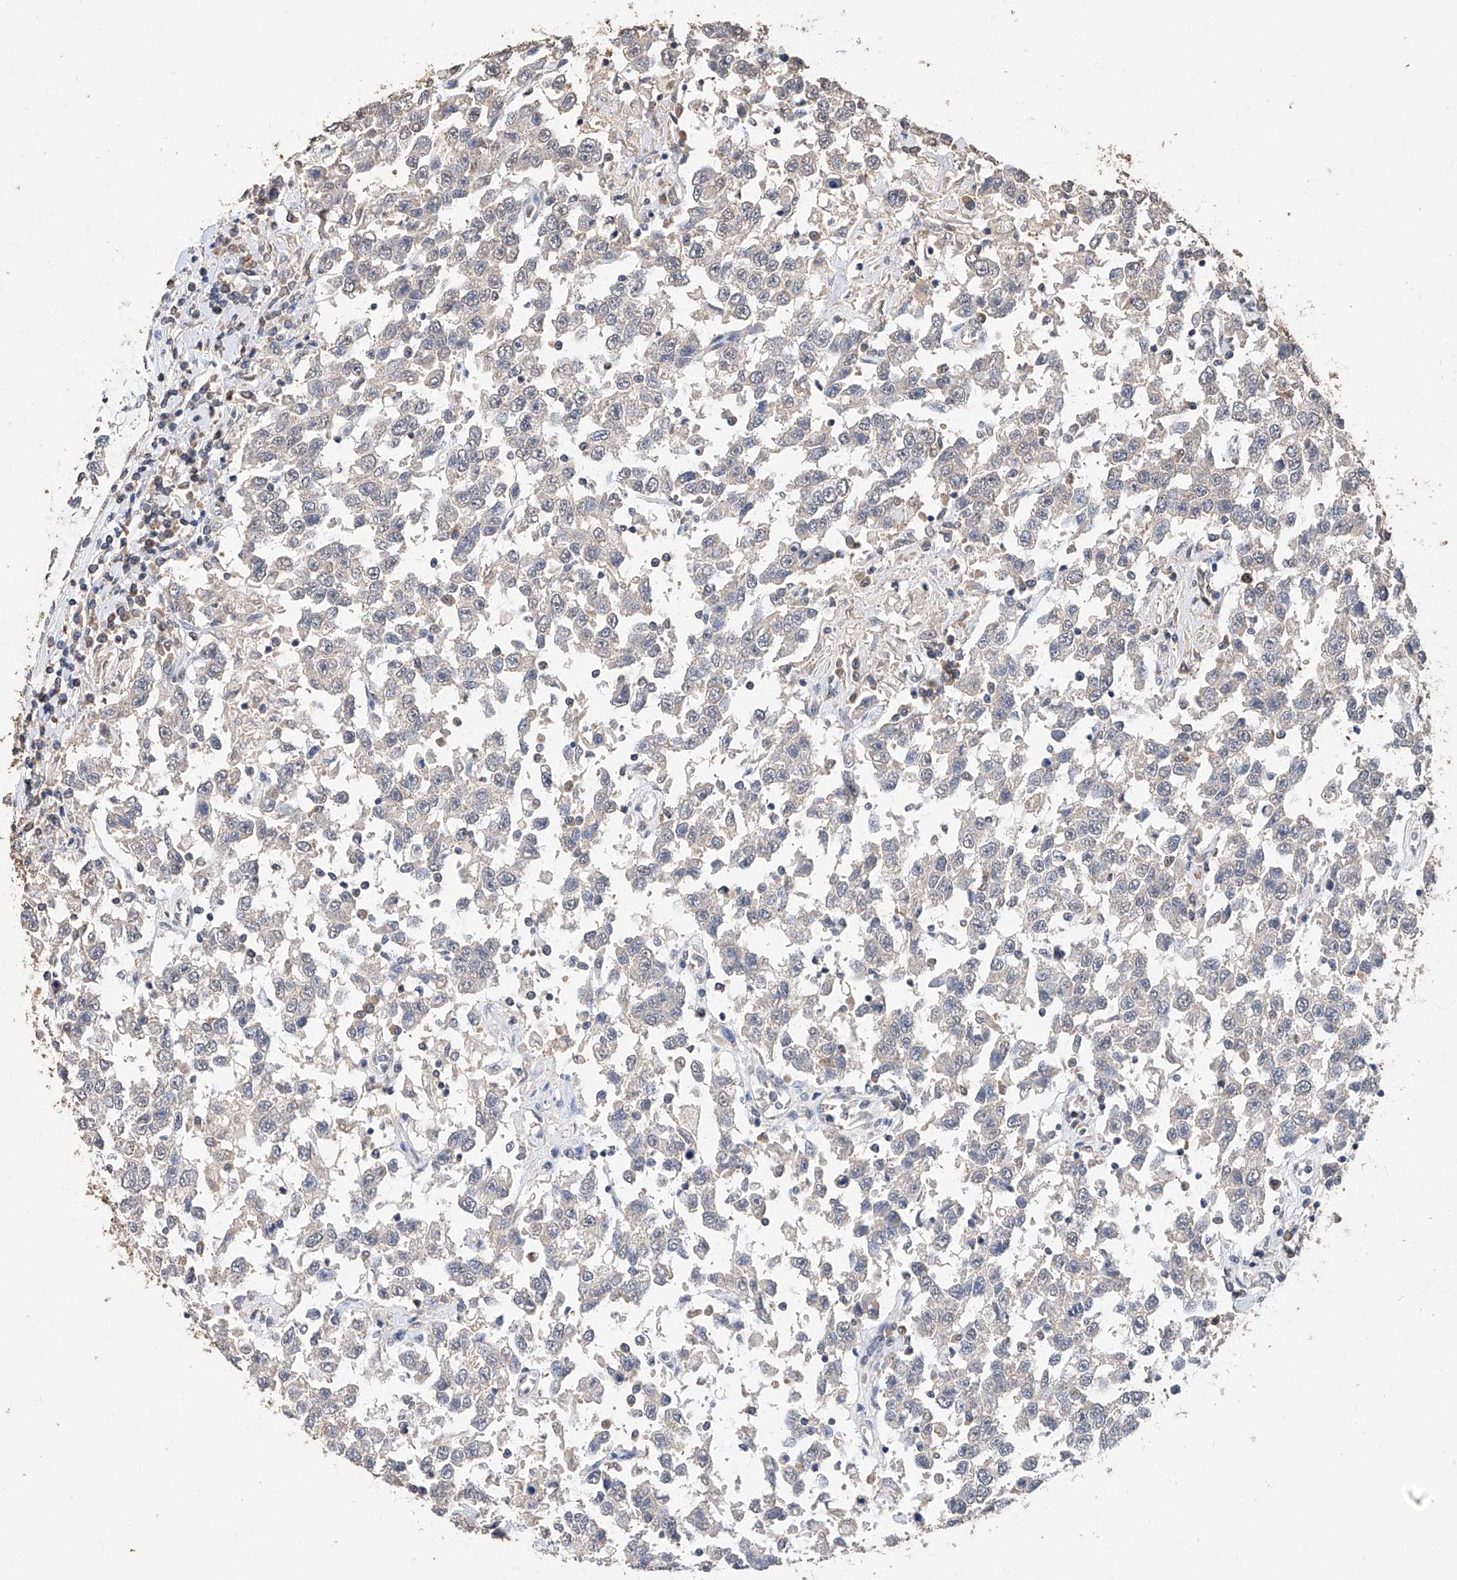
{"staining": {"intensity": "negative", "quantity": "none", "location": "none"}, "tissue": "testis cancer", "cell_type": "Tumor cells", "image_type": "cancer", "snomed": [{"axis": "morphology", "description": "Seminoma, NOS"}, {"axis": "topography", "description": "Testis"}], "caption": "This is a photomicrograph of immunohistochemistry (IHC) staining of testis seminoma, which shows no positivity in tumor cells. The staining was performed using DAB (3,3'-diaminobenzidine) to visualize the protein expression in brown, while the nuclei were stained in blue with hematoxylin (Magnification: 20x).", "gene": "CERS4", "patient": {"sex": "male", "age": 41}}